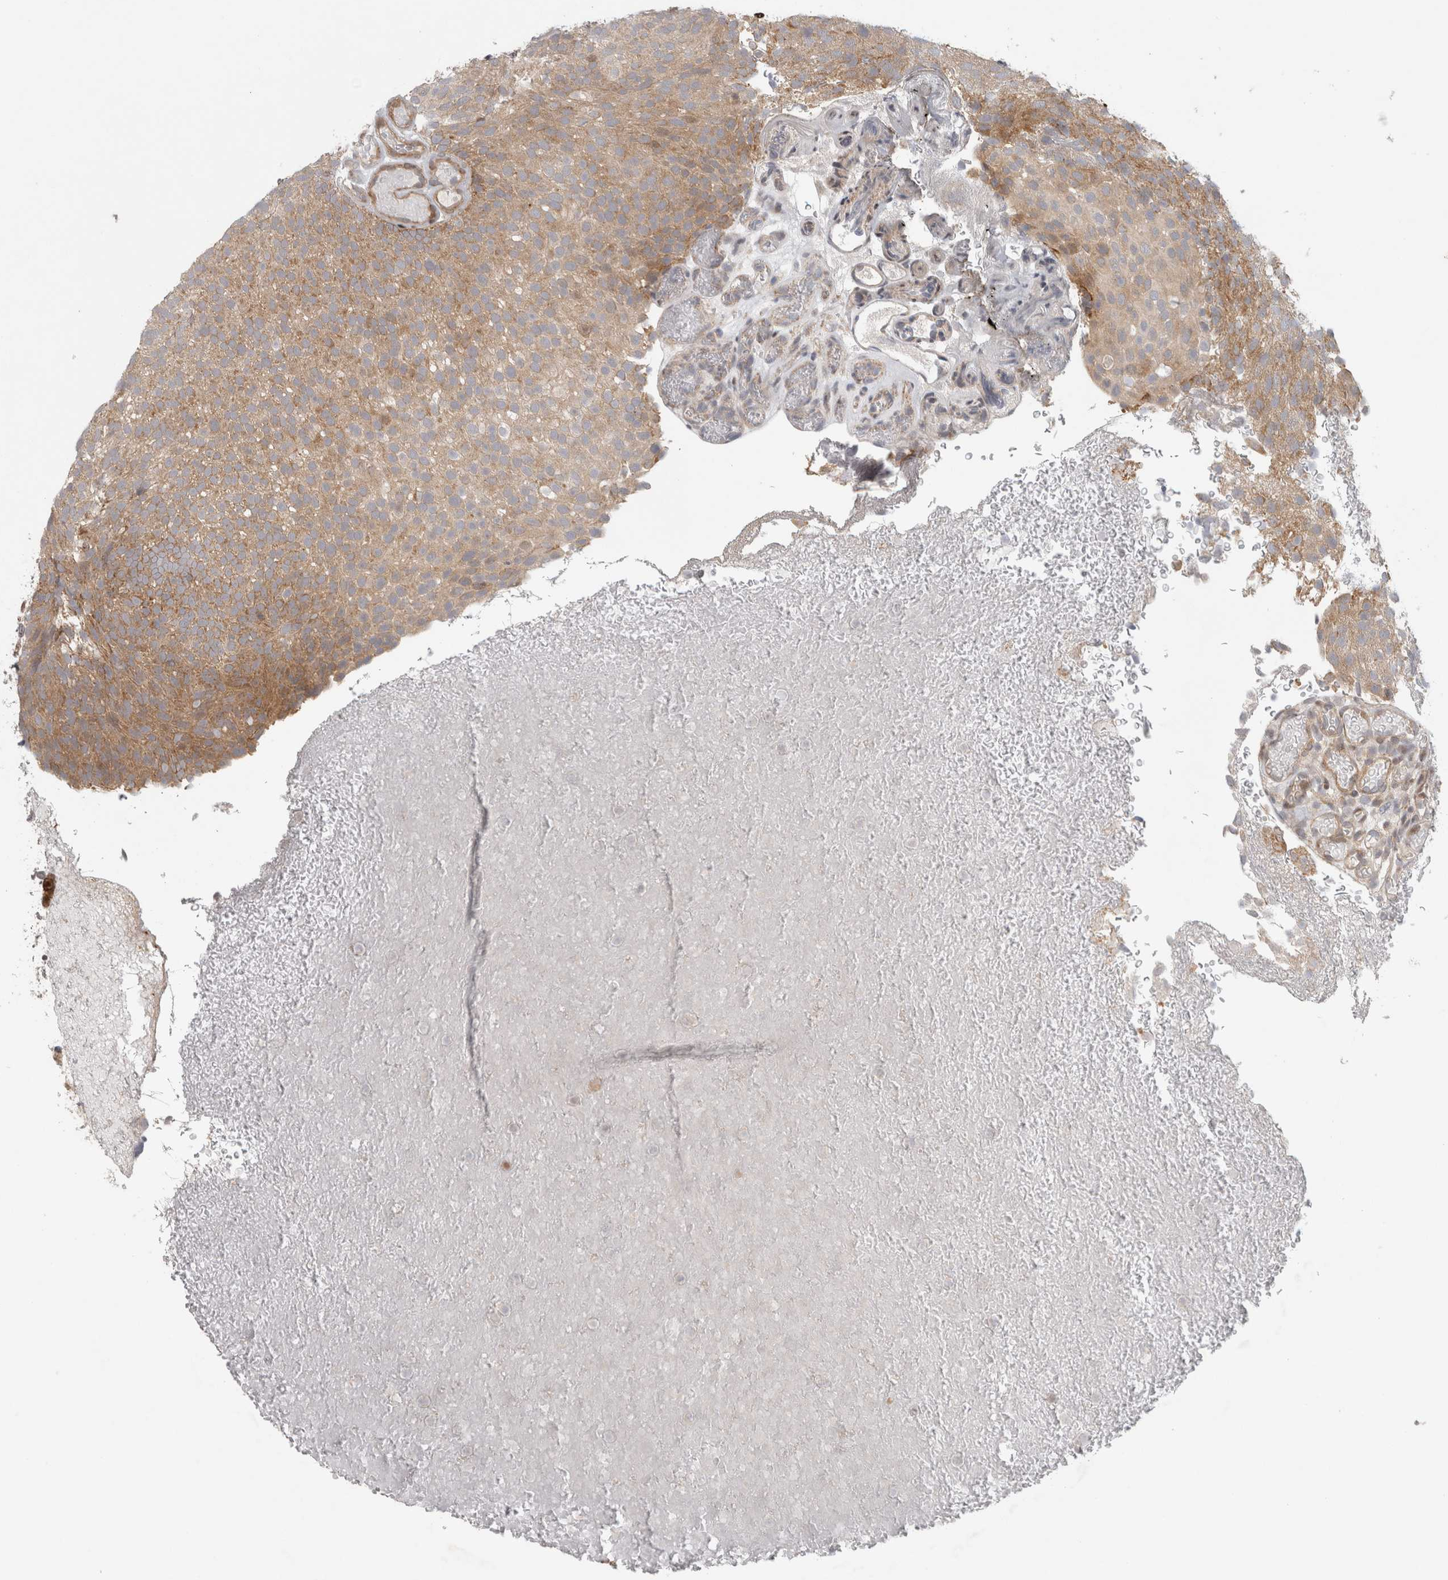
{"staining": {"intensity": "moderate", "quantity": "25%-75%", "location": "cytoplasmic/membranous"}, "tissue": "urothelial cancer", "cell_type": "Tumor cells", "image_type": "cancer", "snomed": [{"axis": "morphology", "description": "Urothelial carcinoma, Low grade"}, {"axis": "topography", "description": "Urinary bladder"}], "caption": "Urothelial carcinoma (low-grade) tissue demonstrates moderate cytoplasmic/membranous staining in about 25%-75% of tumor cells", "gene": "KDM8", "patient": {"sex": "male", "age": 78}}